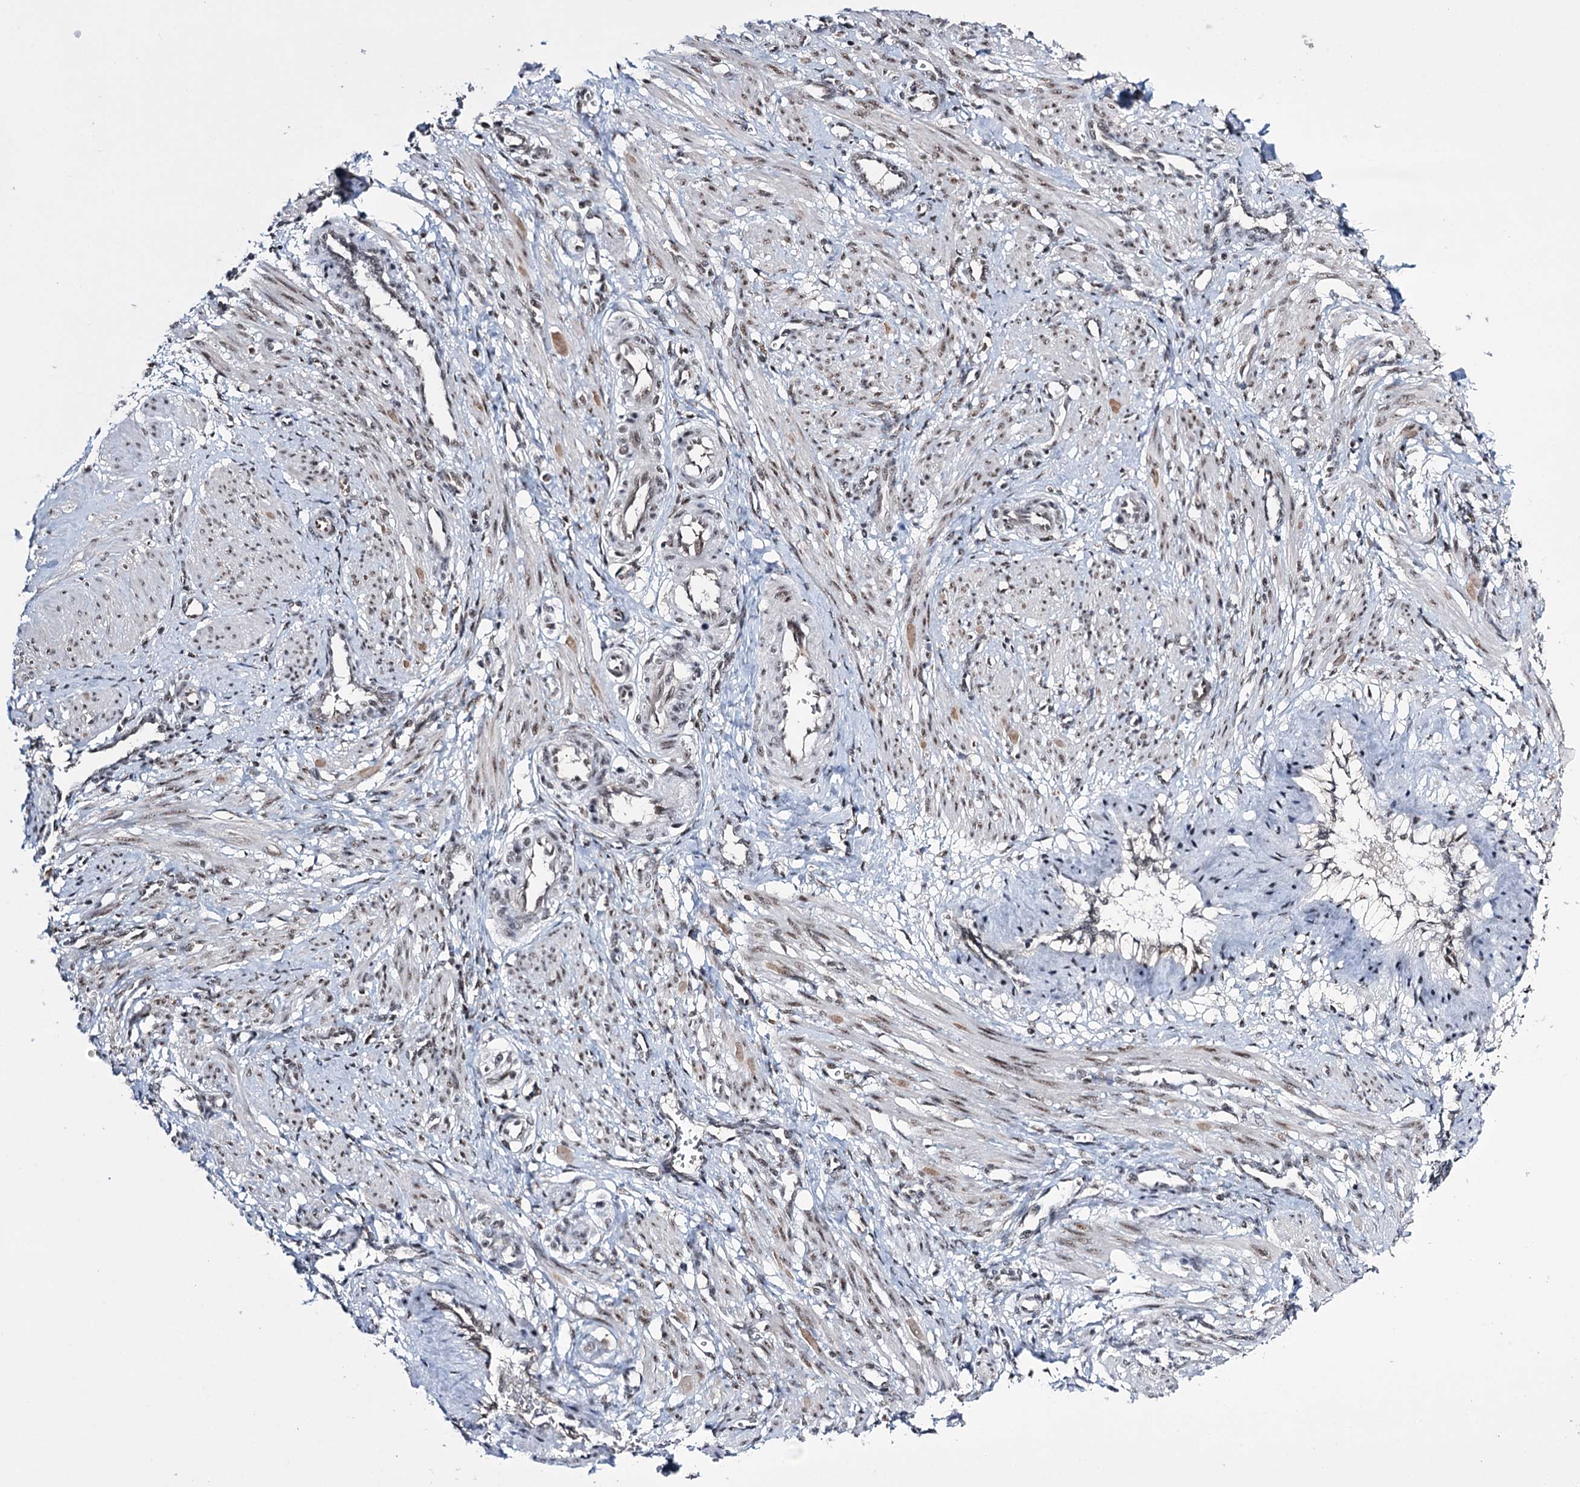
{"staining": {"intensity": "moderate", "quantity": ">75%", "location": "nuclear"}, "tissue": "smooth muscle", "cell_type": "Smooth muscle cells", "image_type": "normal", "snomed": [{"axis": "morphology", "description": "Normal tissue, NOS"}, {"axis": "topography", "description": "Endometrium"}], "caption": "Normal smooth muscle was stained to show a protein in brown. There is medium levels of moderate nuclear positivity in approximately >75% of smooth muscle cells. (Stains: DAB (3,3'-diaminobenzidine) in brown, nuclei in blue, Microscopy: brightfield microscopy at high magnification).", "gene": "PRPF40A", "patient": {"sex": "female", "age": 33}}